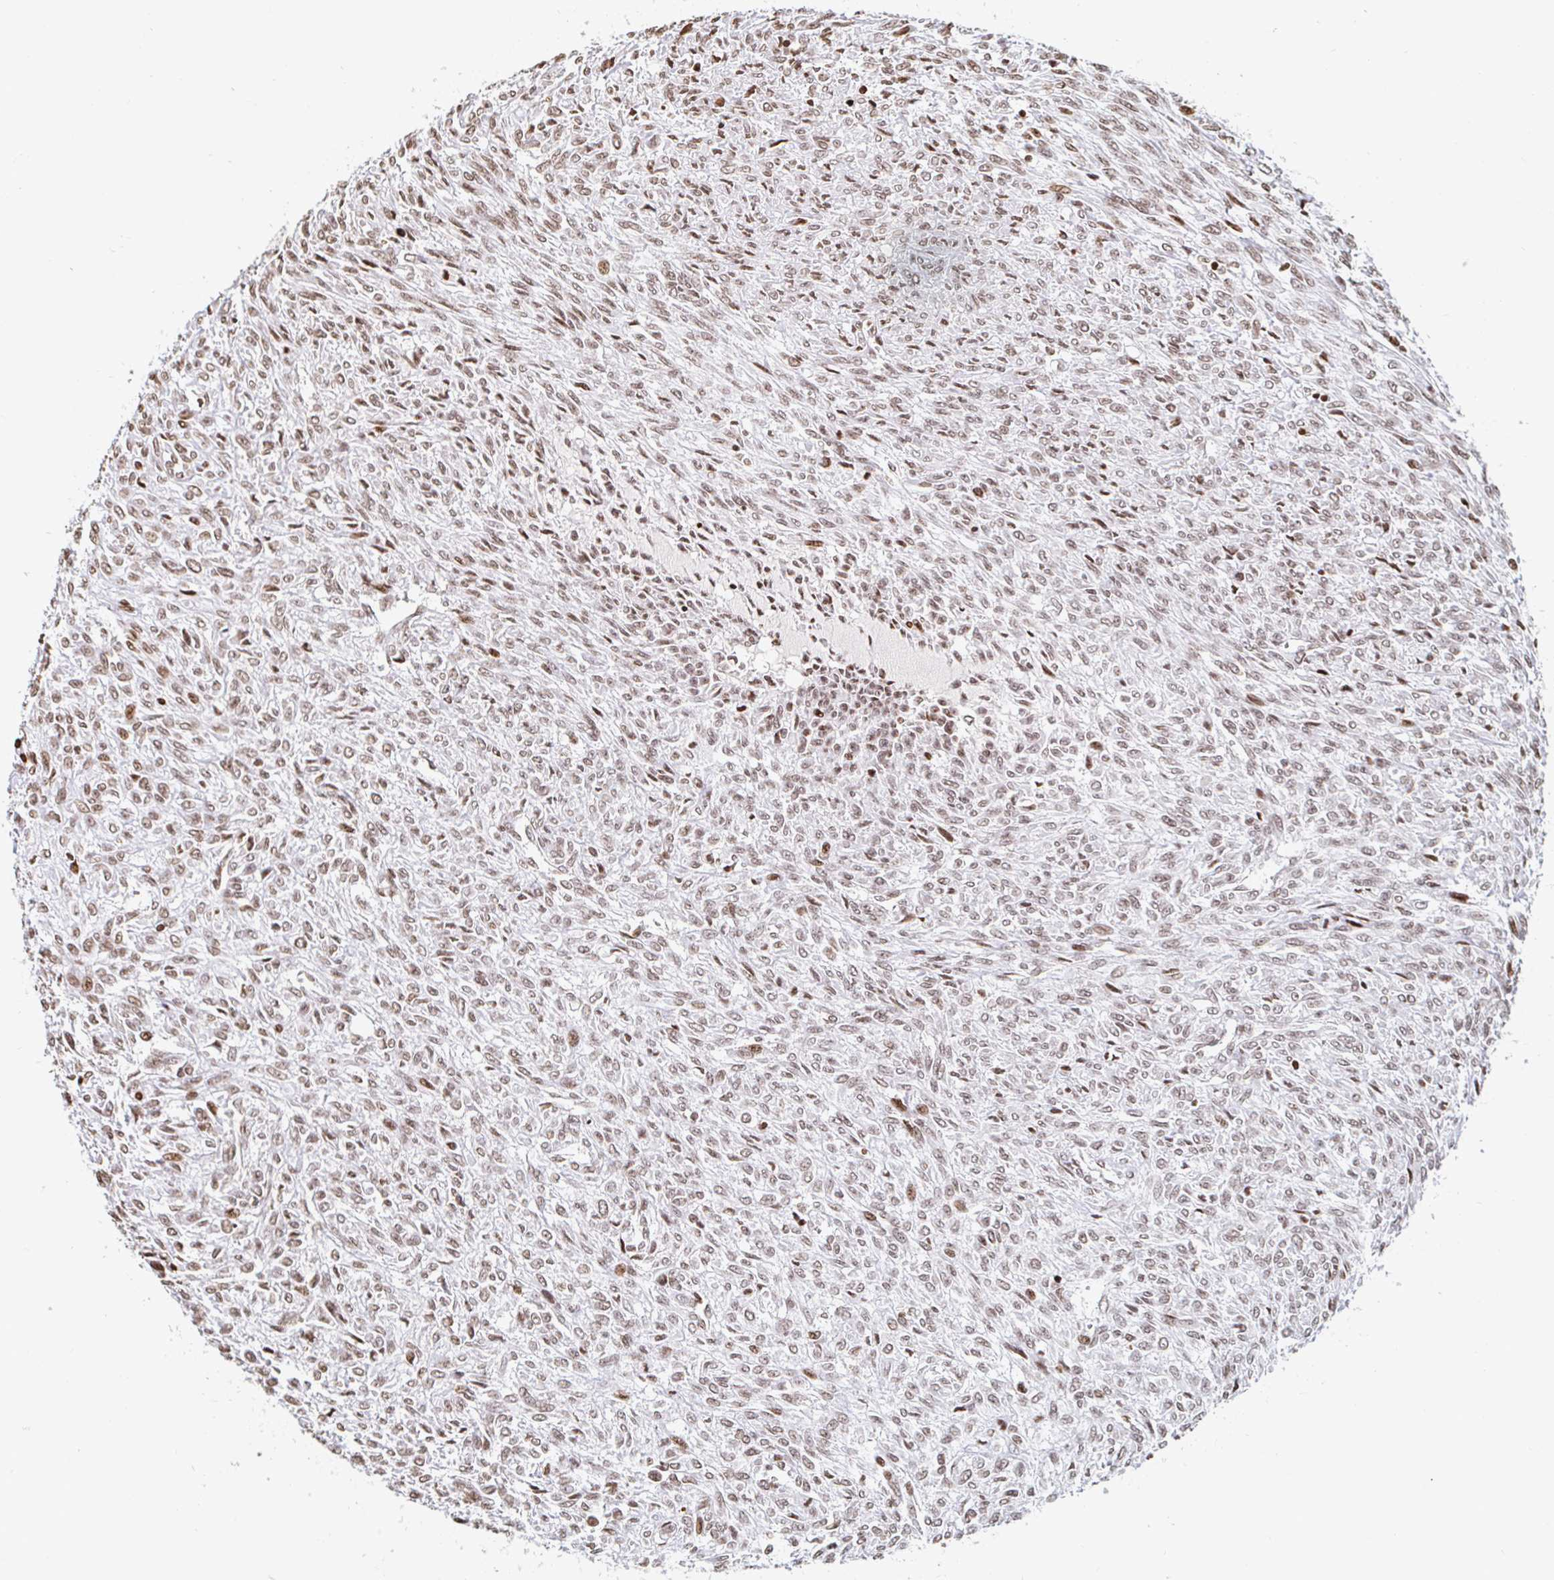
{"staining": {"intensity": "moderate", "quantity": ">75%", "location": "nuclear"}, "tissue": "renal cancer", "cell_type": "Tumor cells", "image_type": "cancer", "snomed": [{"axis": "morphology", "description": "Adenocarcinoma, NOS"}, {"axis": "topography", "description": "Kidney"}], "caption": "Protein staining by immunohistochemistry (IHC) demonstrates moderate nuclear expression in approximately >75% of tumor cells in renal adenocarcinoma. (DAB (3,3'-diaminobenzidine) IHC, brown staining for protein, blue staining for nuclei).", "gene": "HOXC10", "patient": {"sex": "male", "age": 58}}